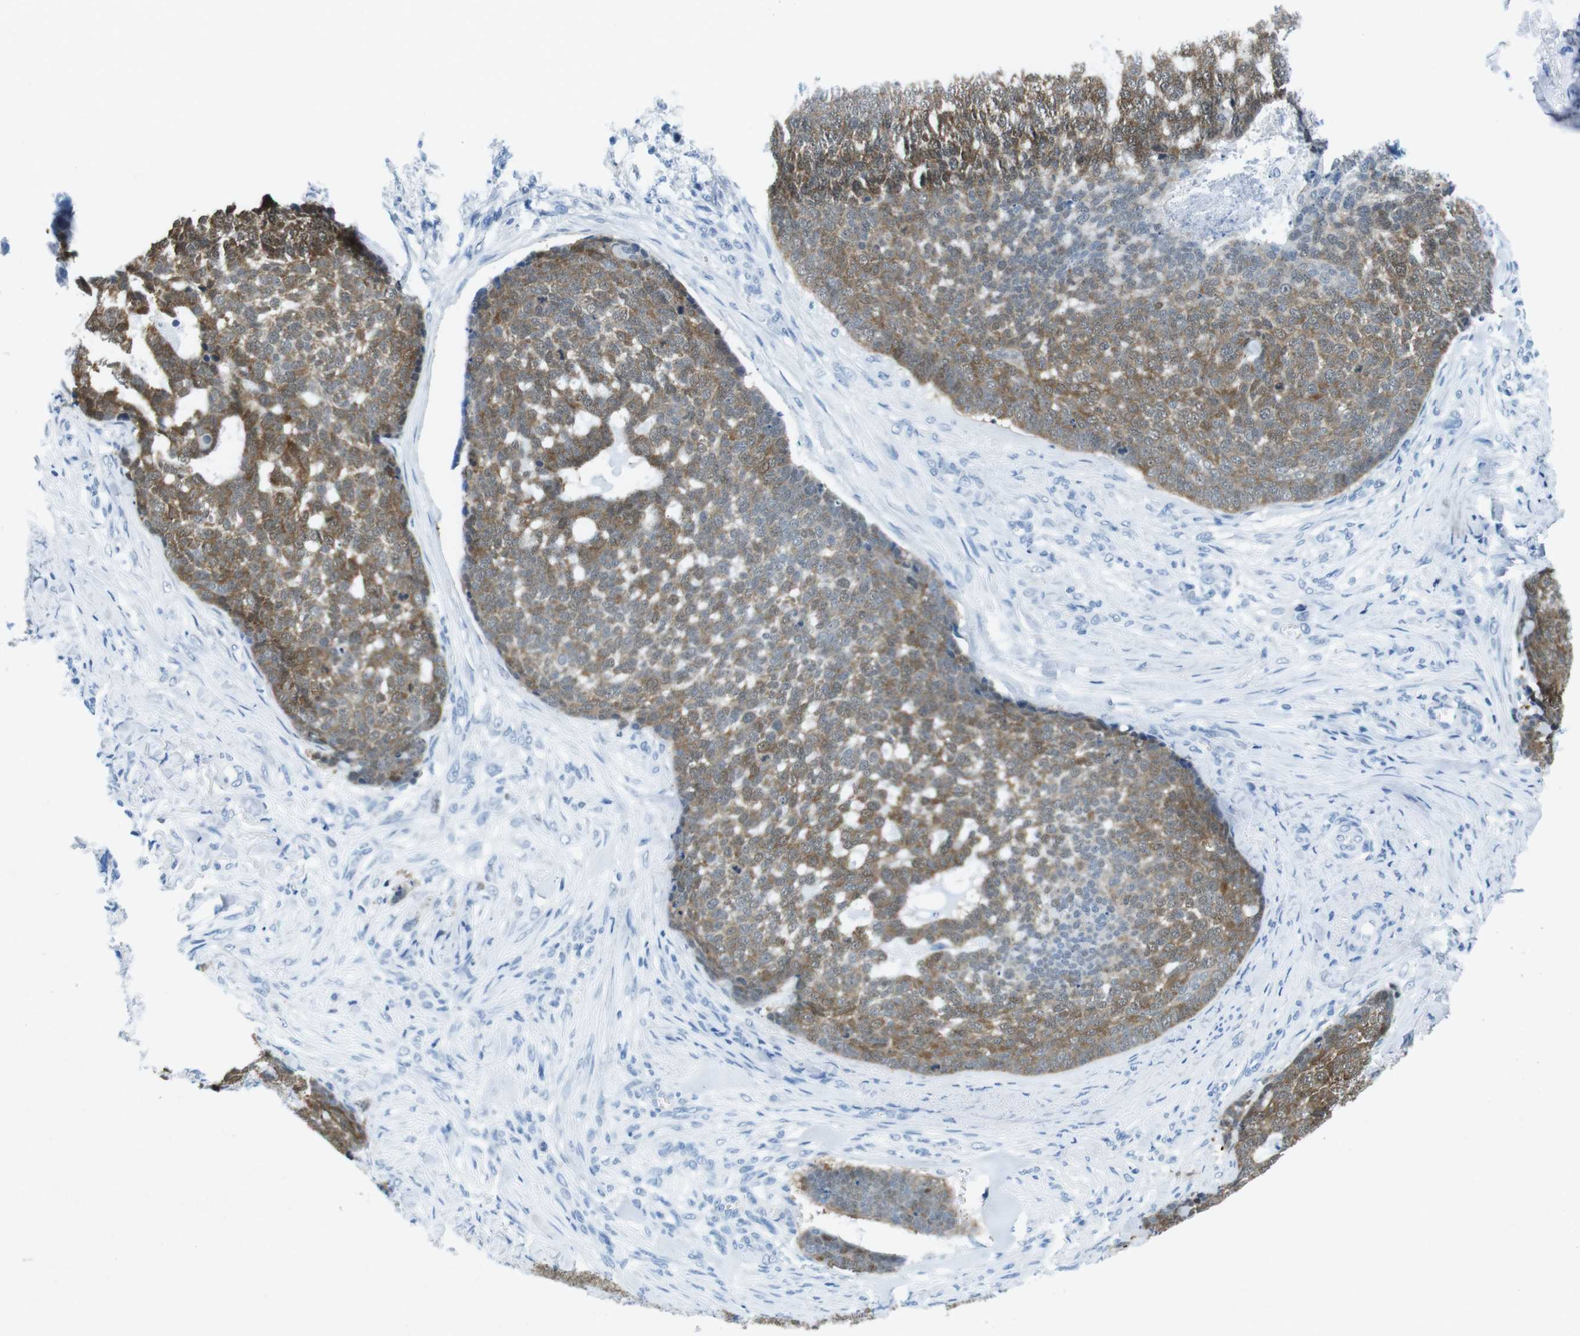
{"staining": {"intensity": "moderate", "quantity": ">75%", "location": "cytoplasmic/membranous"}, "tissue": "skin cancer", "cell_type": "Tumor cells", "image_type": "cancer", "snomed": [{"axis": "morphology", "description": "Basal cell carcinoma"}, {"axis": "topography", "description": "Skin"}], "caption": "Protein analysis of basal cell carcinoma (skin) tissue demonstrates moderate cytoplasmic/membranous staining in about >75% of tumor cells. The staining was performed using DAB (3,3'-diaminobenzidine), with brown indicating positive protein expression. Nuclei are stained blue with hematoxylin.", "gene": "CTAG1B", "patient": {"sex": "male", "age": 84}}